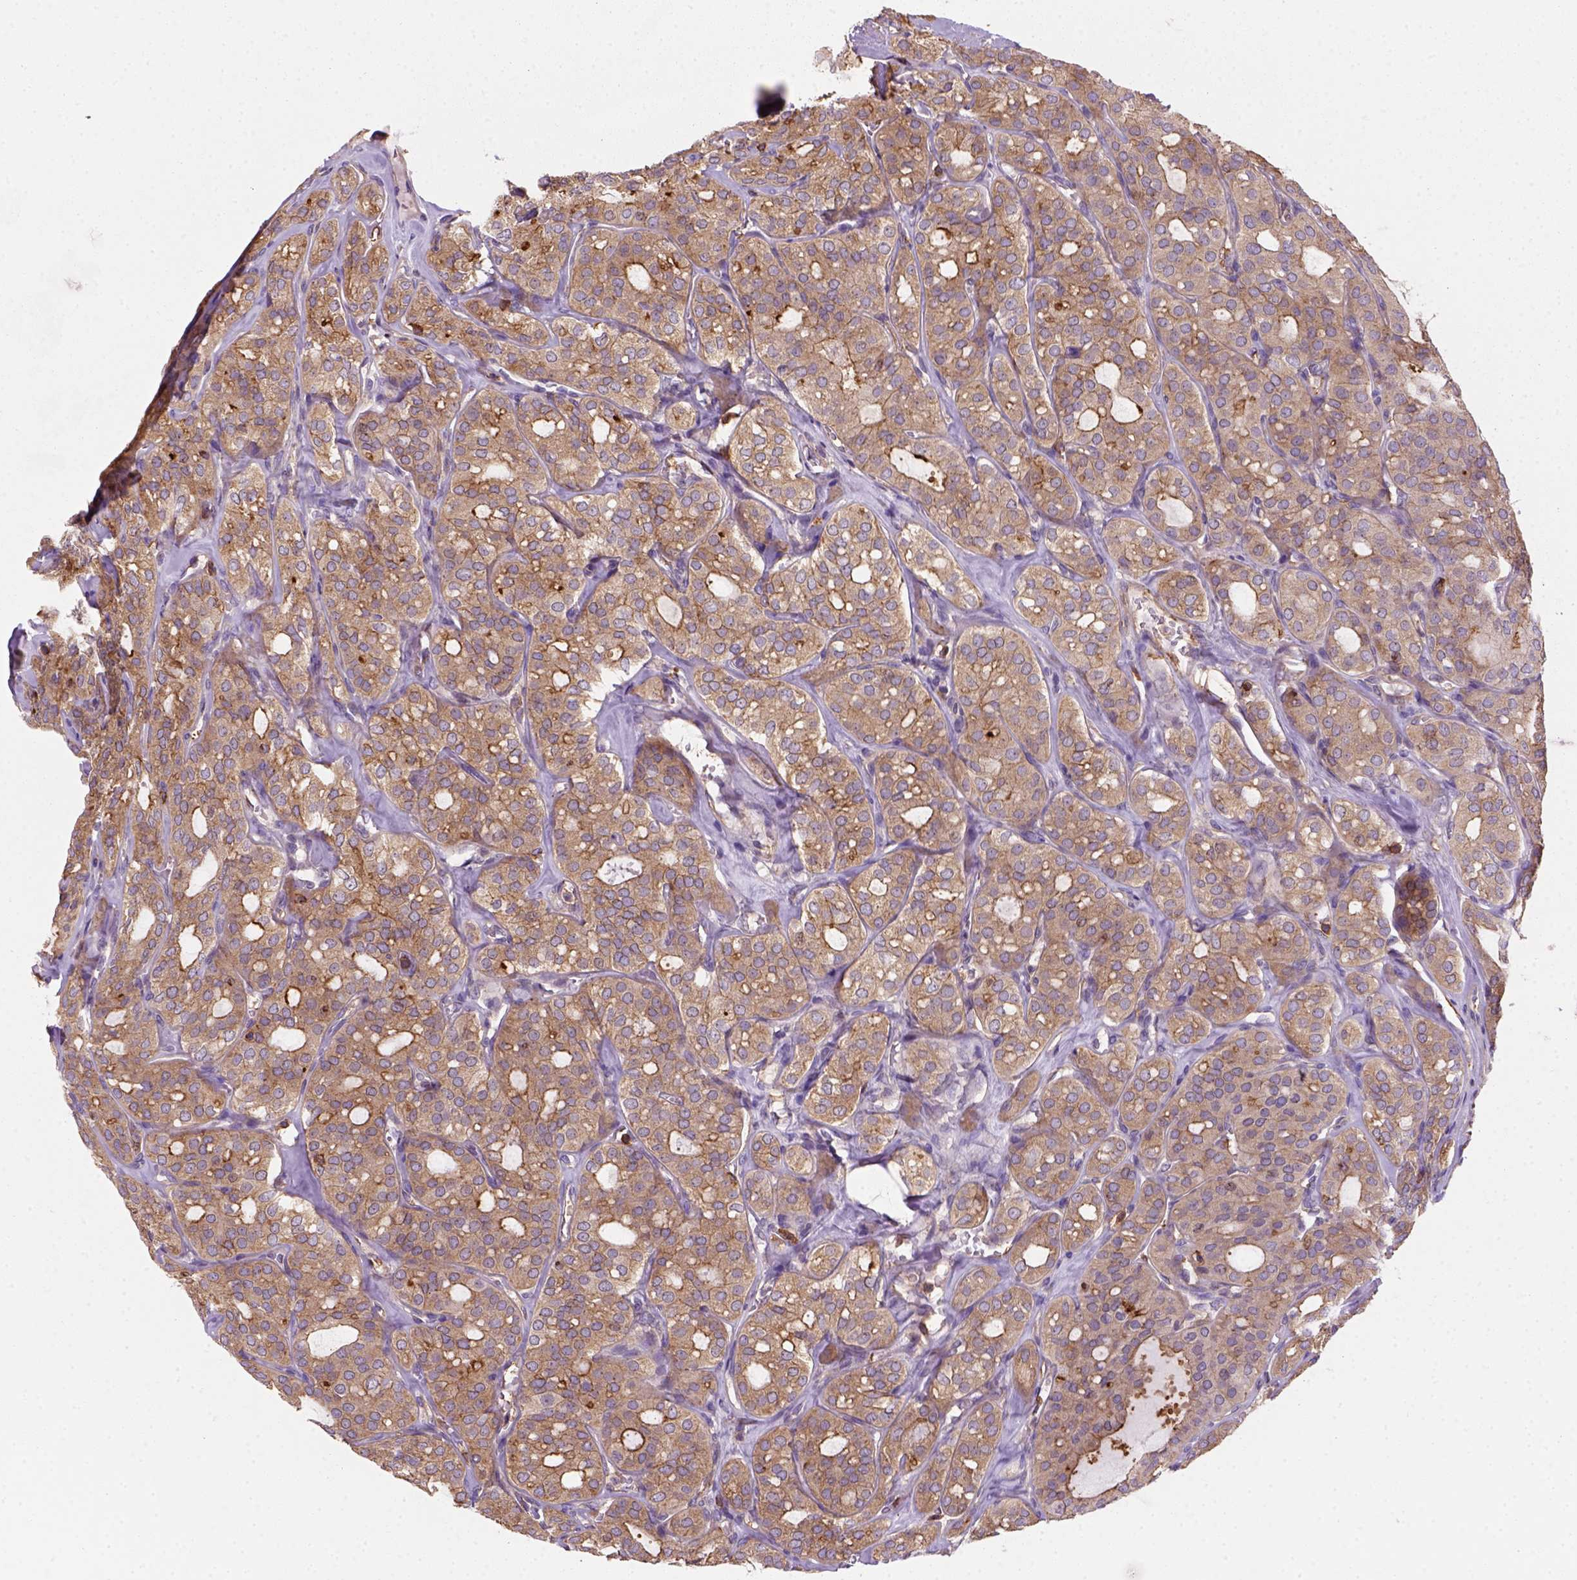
{"staining": {"intensity": "moderate", "quantity": ">75%", "location": "cytoplasmic/membranous"}, "tissue": "thyroid cancer", "cell_type": "Tumor cells", "image_type": "cancer", "snomed": [{"axis": "morphology", "description": "Follicular adenoma carcinoma, NOS"}, {"axis": "topography", "description": "Thyroid gland"}], "caption": "Thyroid follicular adenoma carcinoma tissue reveals moderate cytoplasmic/membranous expression in about >75% of tumor cells", "gene": "GPRC5D", "patient": {"sex": "male", "age": 75}}